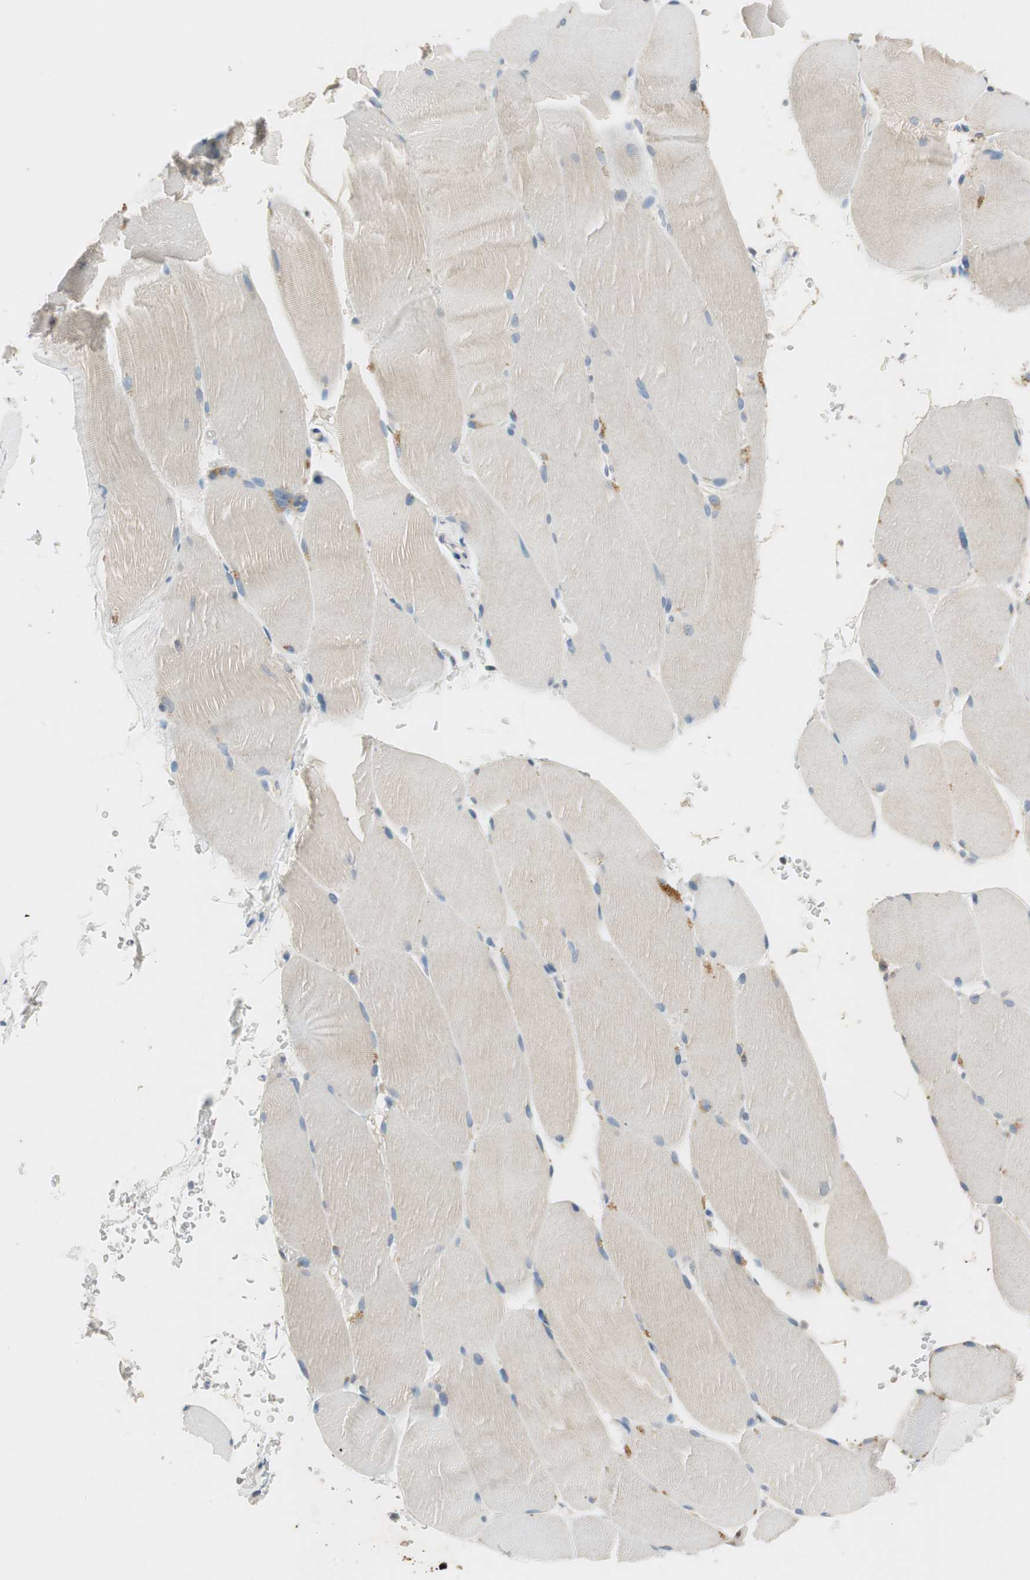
{"staining": {"intensity": "weak", "quantity": ">75%", "location": "cytoplasmic/membranous"}, "tissue": "skeletal muscle", "cell_type": "Myocytes", "image_type": "normal", "snomed": [{"axis": "morphology", "description": "Normal tissue, NOS"}, {"axis": "topography", "description": "Skin"}, {"axis": "topography", "description": "Skeletal muscle"}], "caption": "DAB immunohistochemical staining of normal skeletal muscle exhibits weak cytoplasmic/membranous protein staining in about >75% of myocytes. (DAB (3,3'-diaminobenzidine) = brown stain, brightfield microscopy at high magnification).", "gene": "SERPINB5", "patient": {"sex": "male", "age": 83}}